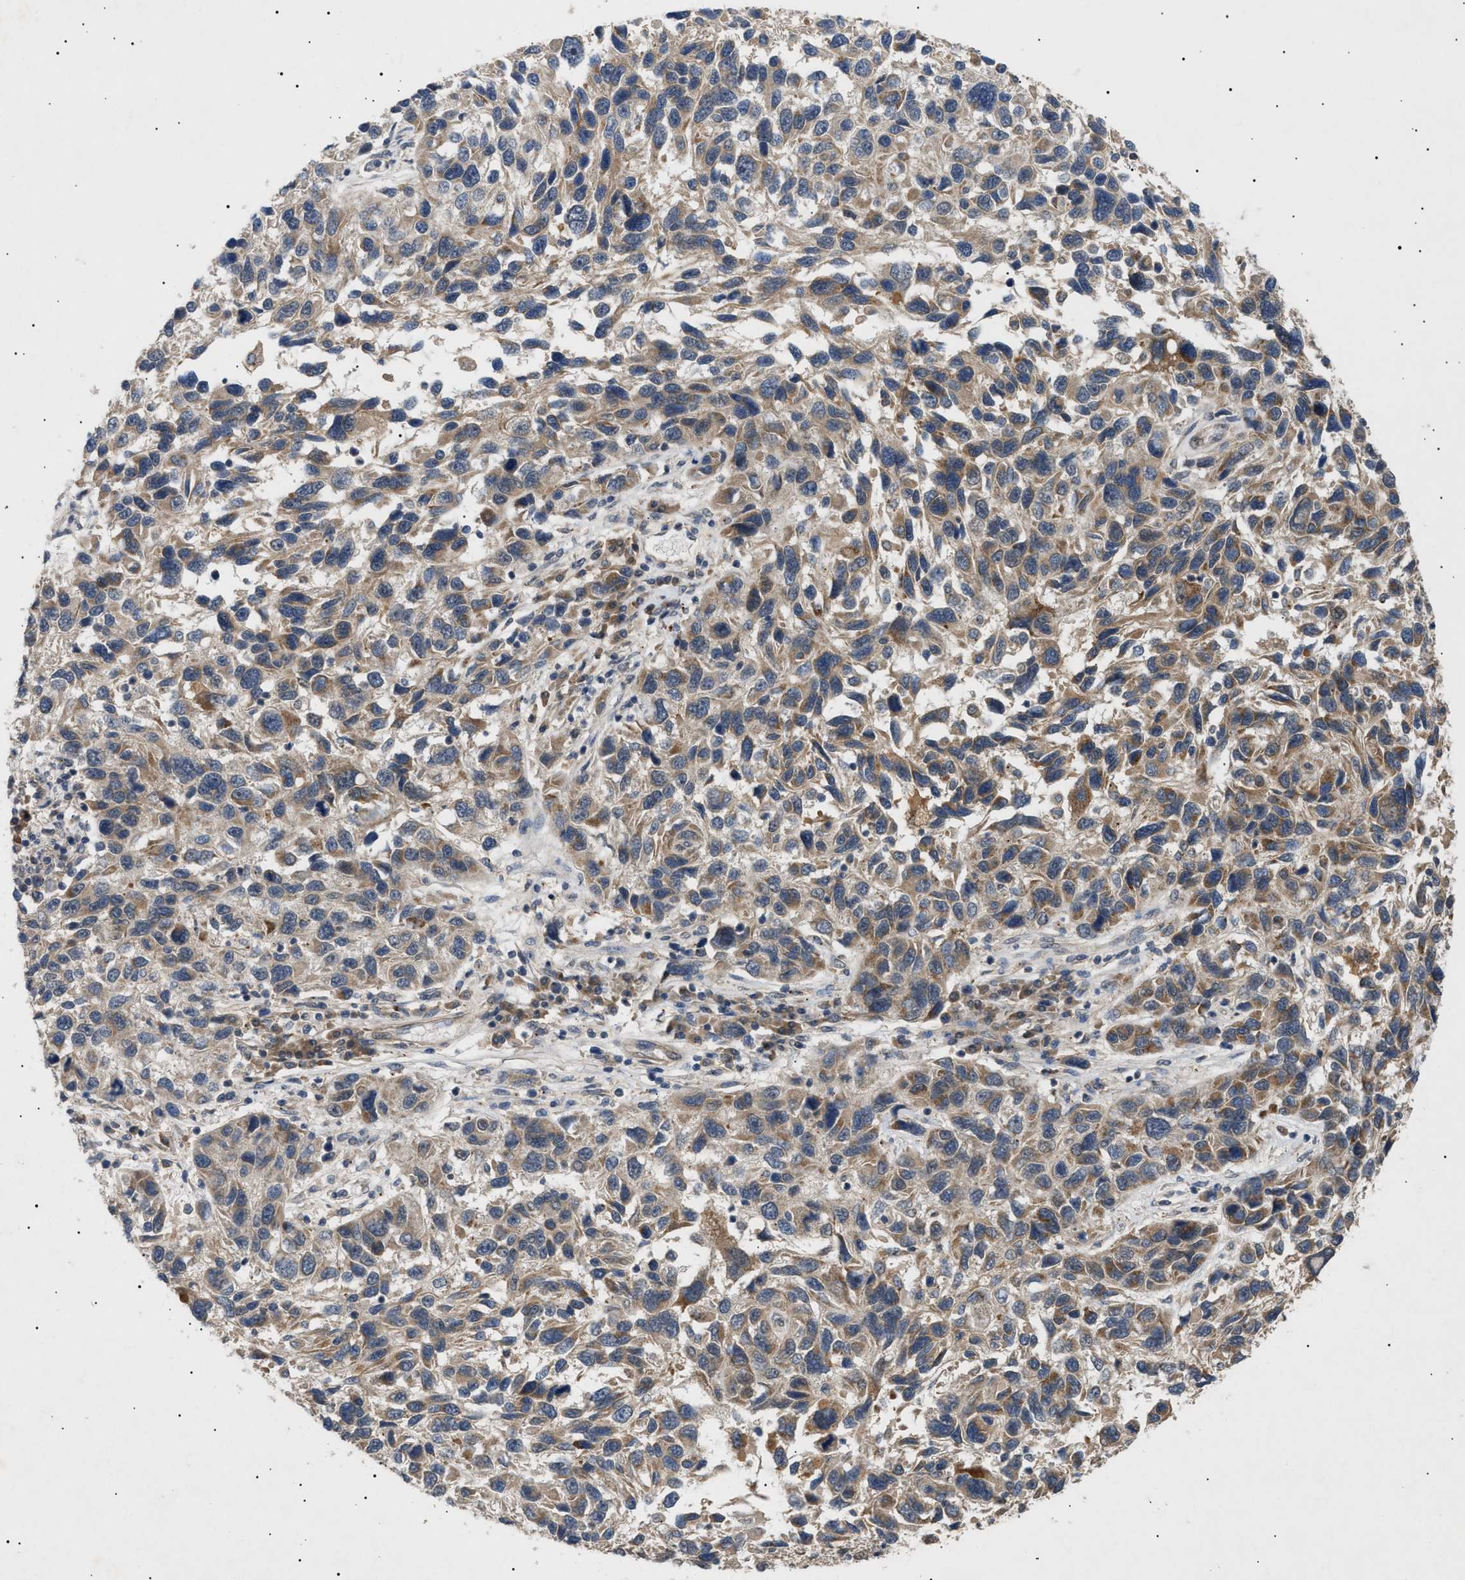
{"staining": {"intensity": "weak", "quantity": "25%-75%", "location": "cytoplasmic/membranous"}, "tissue": "melanoma", "cell_type": "Tumor cells", "image_type": "cancer", "snomed": [{"axis": "morphology", "description": "Malignant melanoma, NOS"}, {"axis": "topography", "description": "Skin"}], "caption": "Melanoma tissue exhibits weak cytoplasmic/membranous expression in about 25%-75% of tumor cells, visualized by immunohistochemistry.", "gene": "SIRT5", "patient": {"sex": "male", "age": 53}}